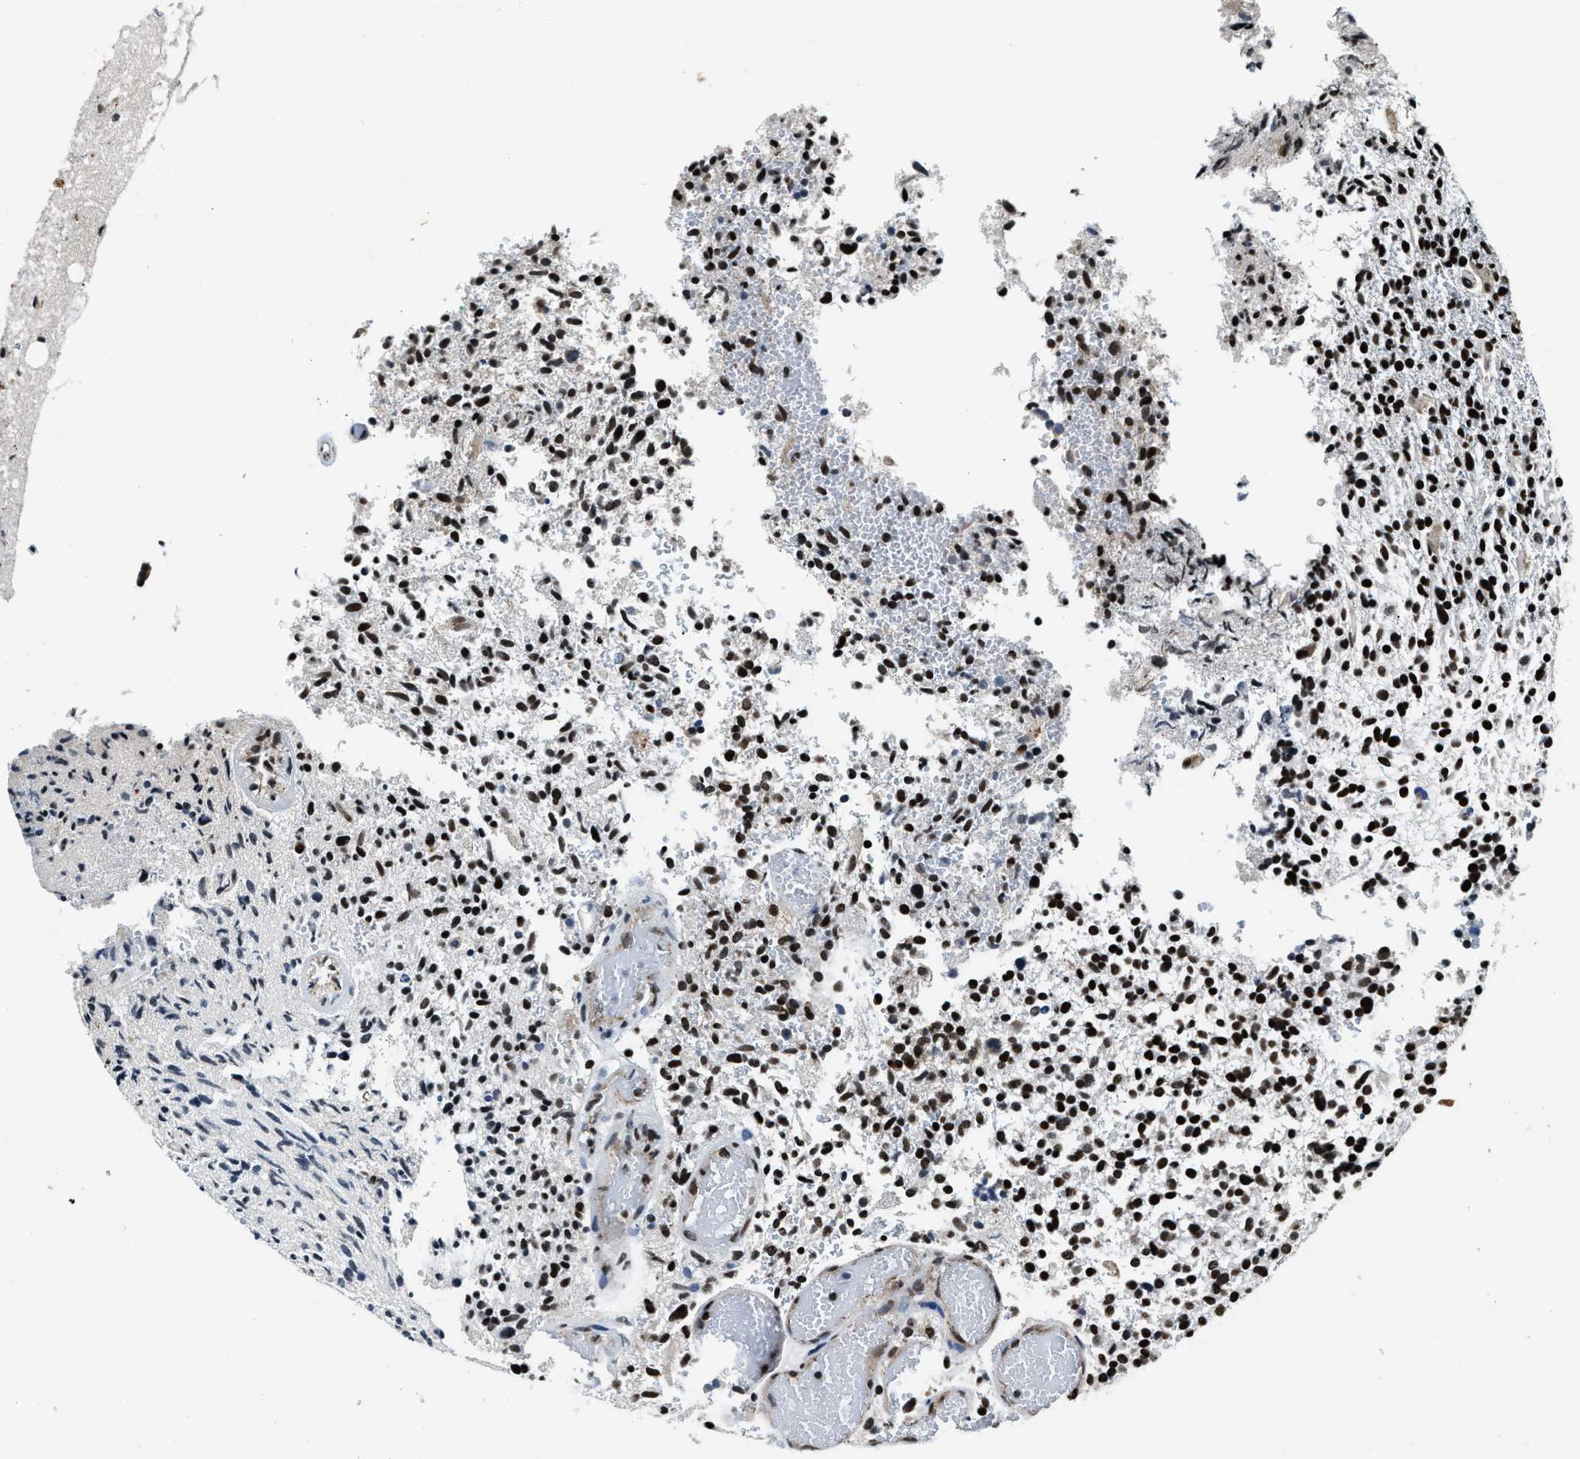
{"staining": {"intensity": "moderate", "quantity": ">75%", "location": "nuclear"}, "tissue": "glioma", "cell_type": "Tumor cells", "image_type": "cancer", "snomed": [{"axis": "morphology", "description": "Glioma, malignant, High grade"}, {"axis": "topography", "description": "Brain"}], "caption": "High-grade glioma (malignant) stained with DAB (3,3'-diaminobenzidine) immunohistochemistry (IHC) reveals medium levels of moderate nuclear staining in about >75% of tumor cells. The staining was performed using DAB to visualize the protein expression in brown, while the nuclei were stained in blue with hematoxylin (Magnification: 20x).", "gene": "CCNE1", "patient": {"sex": "male", "age": 72}}